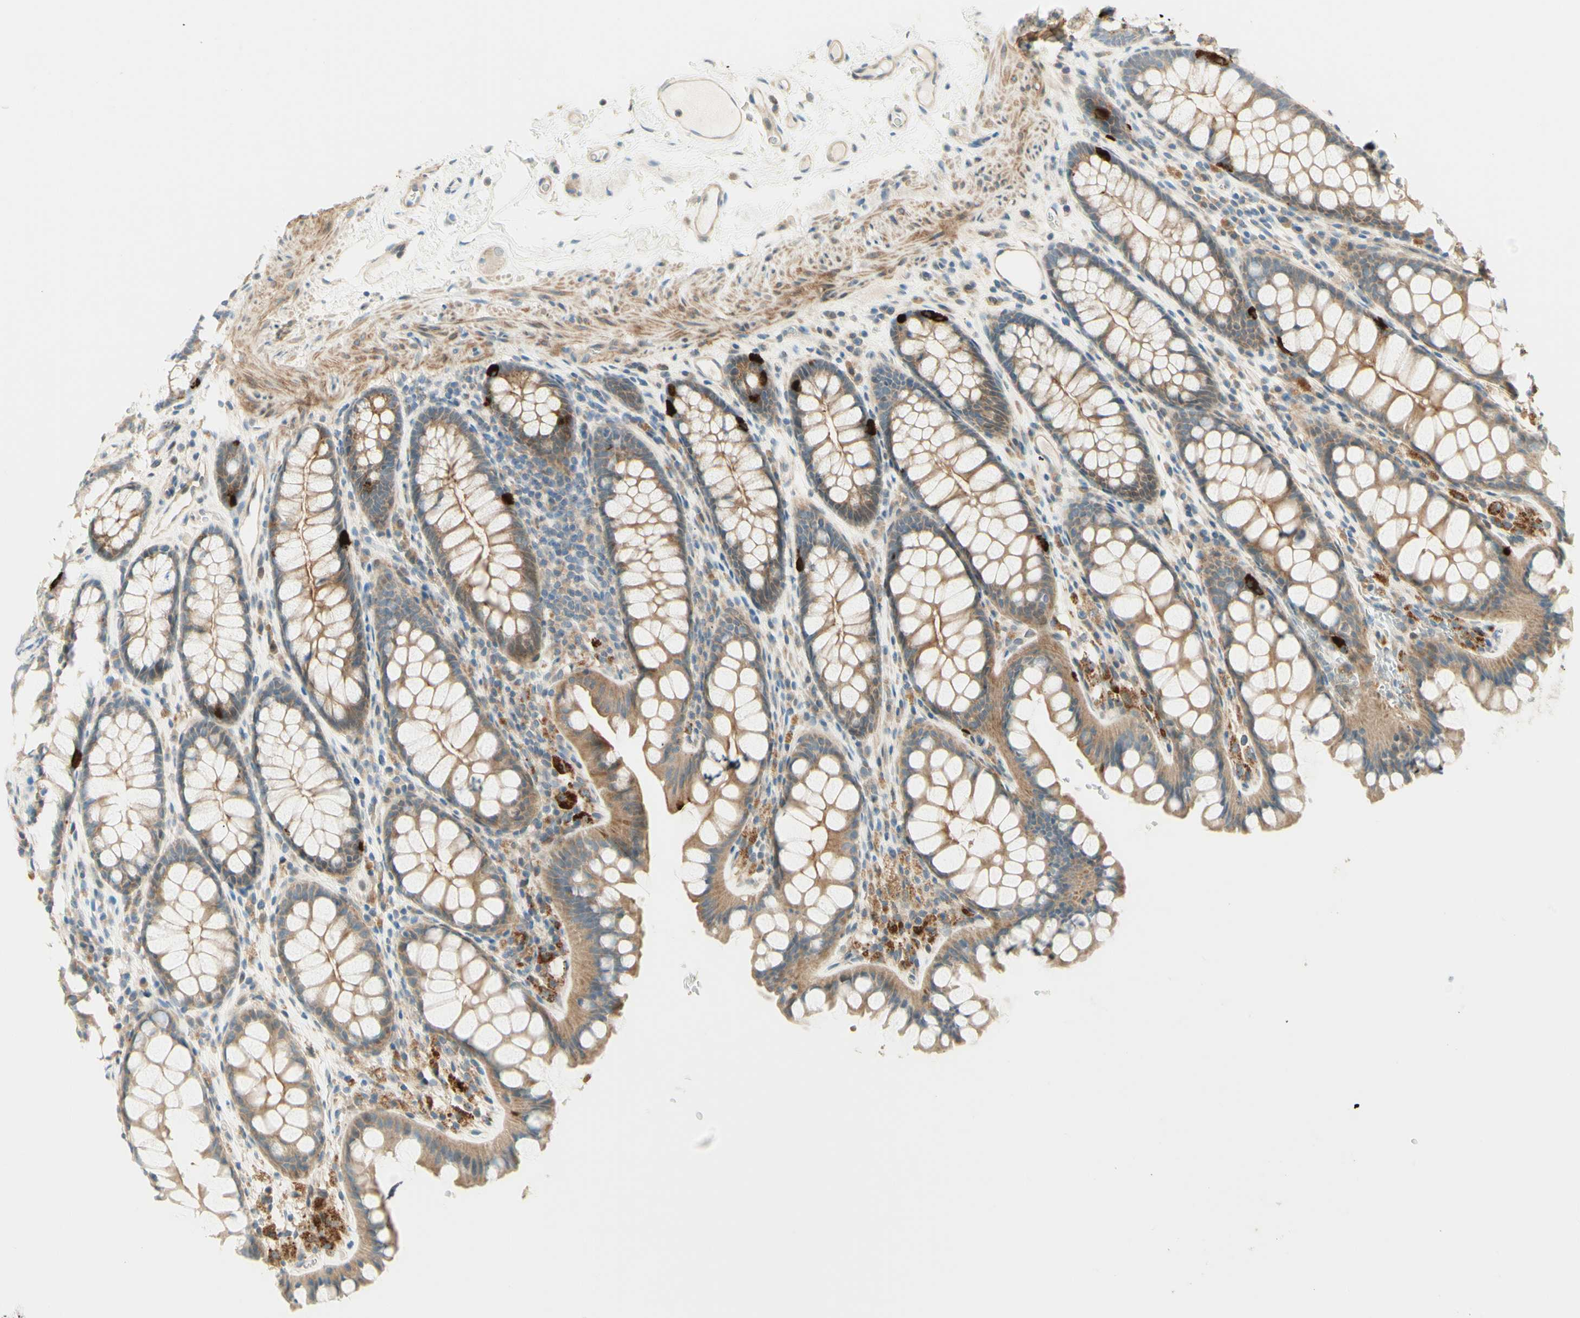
{"staining": {"intensity": "moderate", "quantity": ">75%", "location": "cytoplasmic/membranous"}, "tissue": "colon", "cell_type": "Endothelial cells", "image_type": "normal", "snomed": [{"axis": "morphology", "description": "Normal tissue, NOS"}, {"axis": "topography", "description": "Colon"}], "caption": "Immunohistochemical staining of unremarkable colon shows moderate cytoplasmic/membranous protein expression in approximately >75% of endothelial cells.", "gene": "PROM1", "patient": {"sex": "female", "age": 55}}